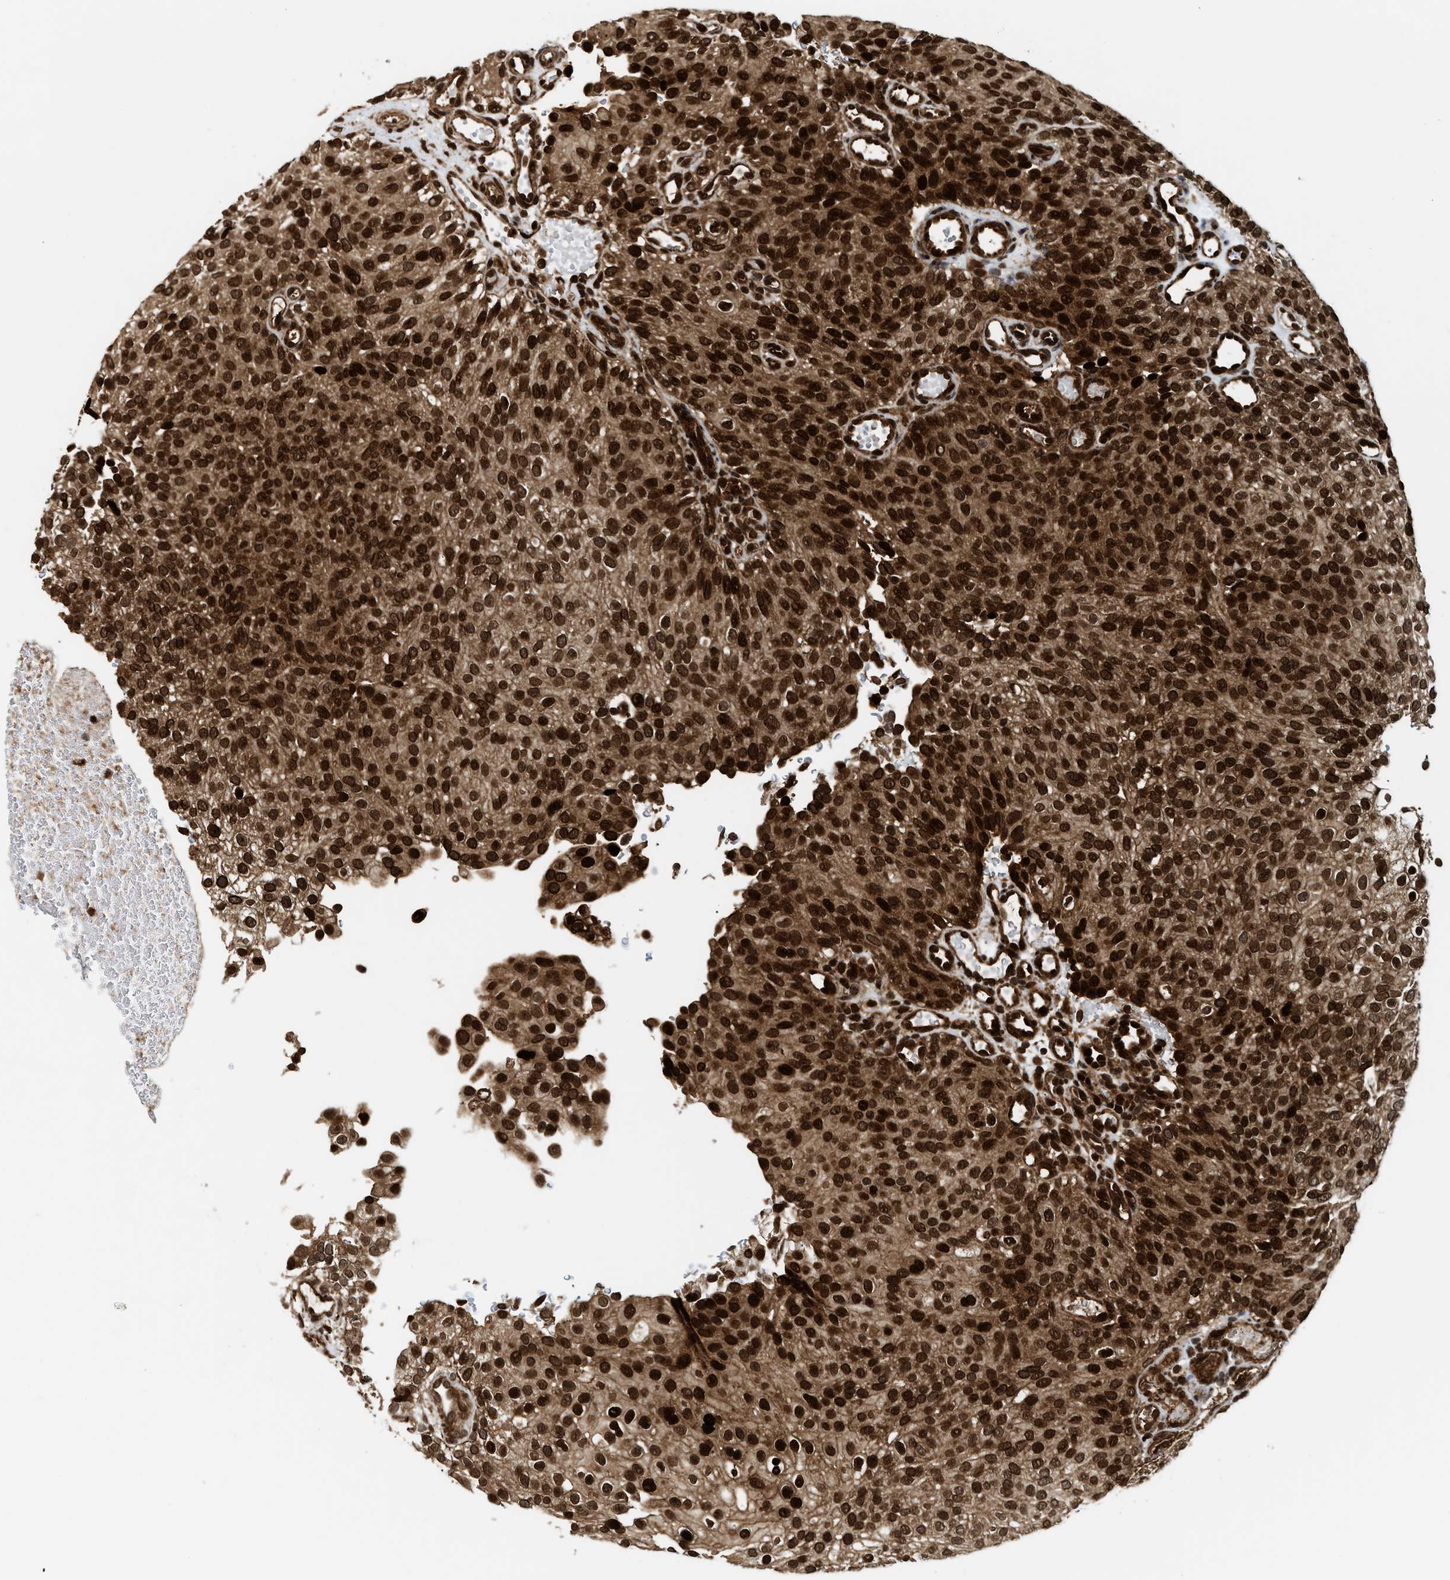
{"staining": {"intensity": "strong", "quantity": ">75%", "location": "cytoplasmic/membranous,nuclear"}, "tissue": "urothelial cancer", "cell_type": "Tumor cells", "image_type": "cancer", "snomed": [{"axis": "morphology", "description": "Urothelial carcinoma, Low grade"}, {"axis": "topography", "description": "Urinary bladder"}], "caption": "An image of low-grade urothelial carcinoma stained for a protein shows strong cytoplasmic/membranous and nuclear brown staining in tumor cells.", "gene": "MDM2", "patient": {"sex": "male", "age": 78}}